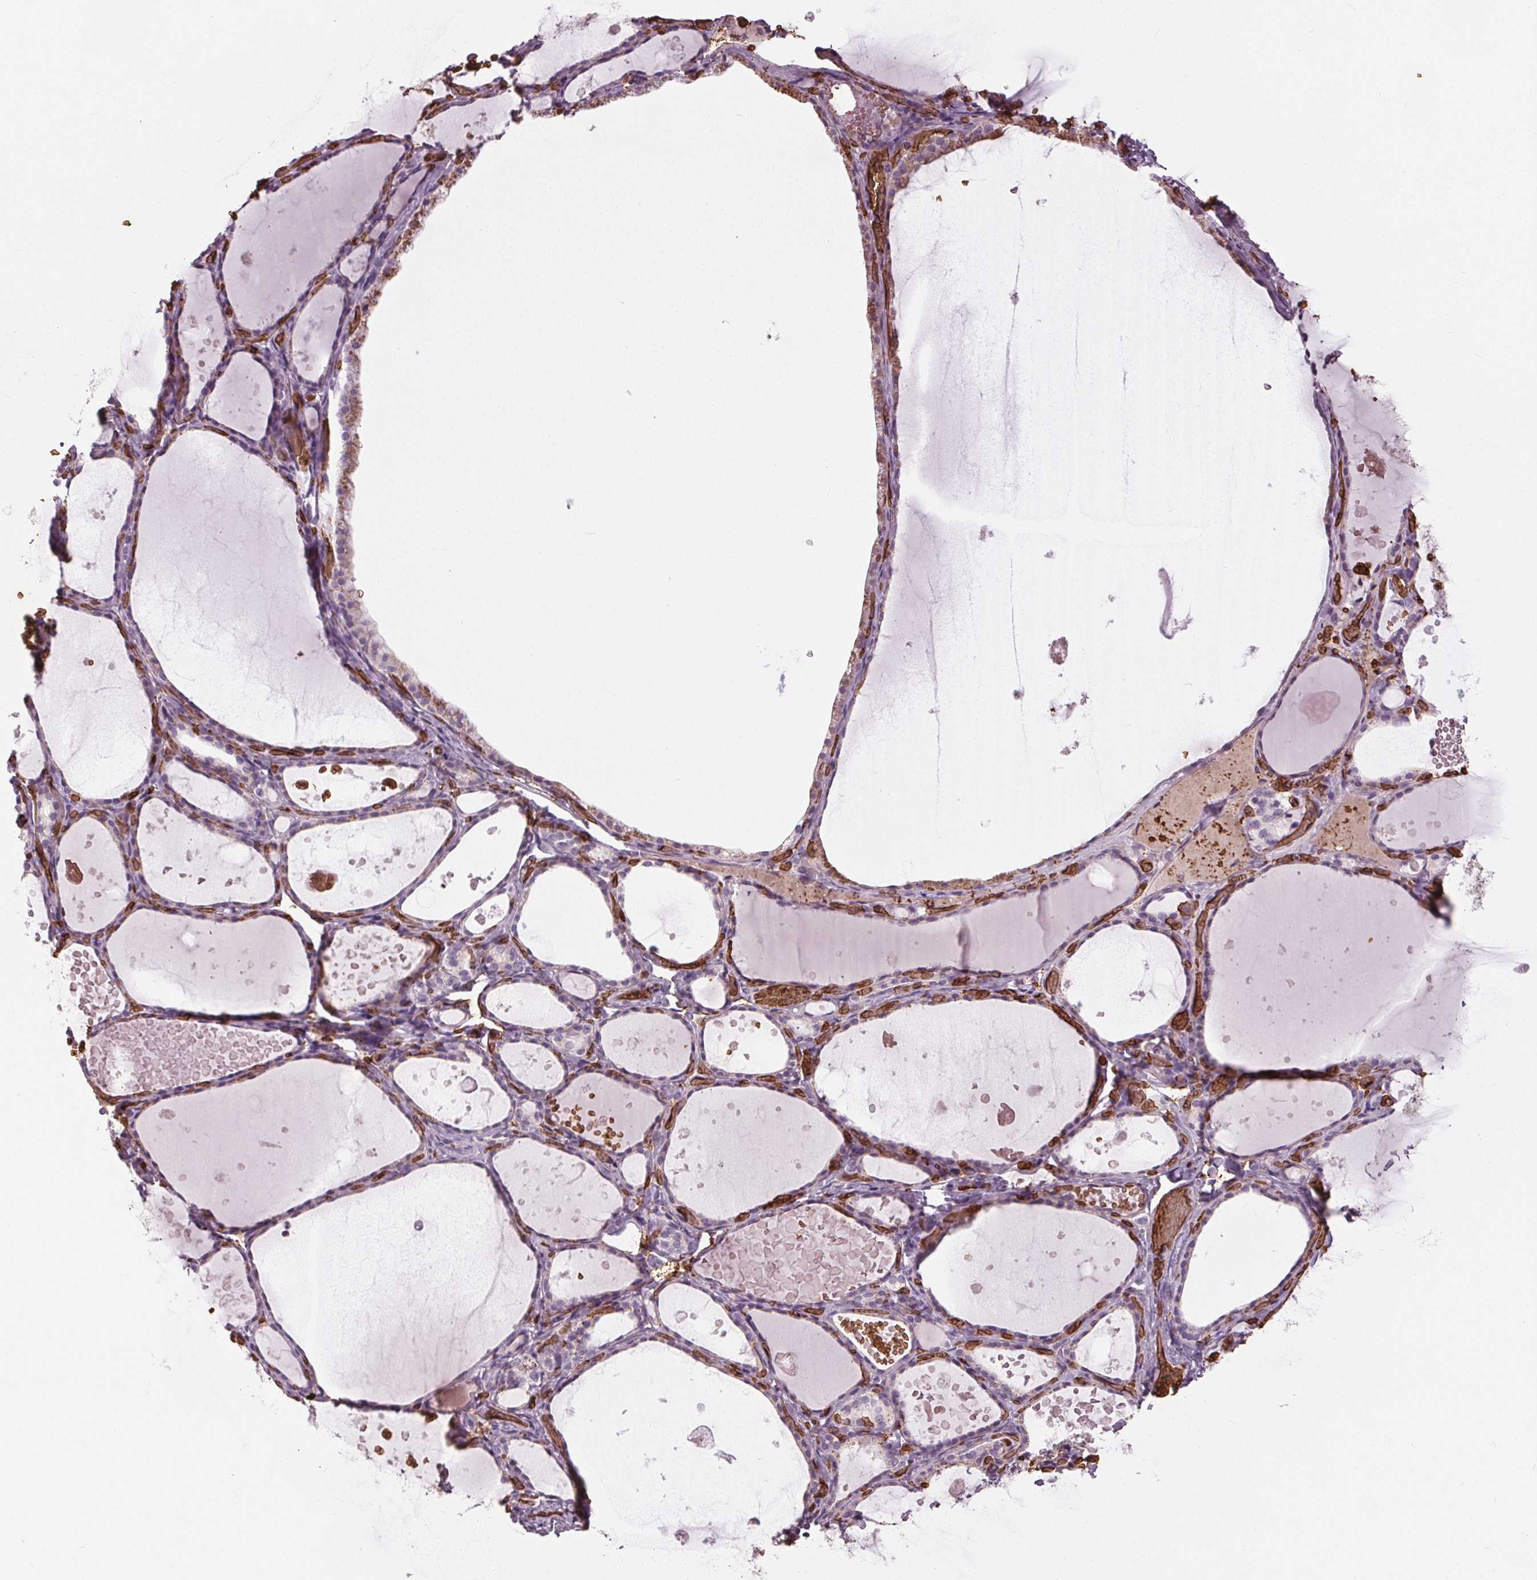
{"staining": {"intensity": "negative", "quantity": "none", "location": "none"}, "tissue": "thyroid gland", "cell_type": "Glandular cells", "image_type": "normal", "snomed": [{"axis": "morphology", "description": "Normal tissue, NOS"}, {"axis": "topography", "description": "Thyroid gland"}], "caption": "This image is of normal thyroid gland stained with immunohistochemistry to label a protein in brown with the nuclei are counter-stained blue. There is no staining in glandular cells. The staining was performed using DAB (3,3'-diaminobenzidine) to visualize the protein expression in brown, while the nuclei were stained in blue with hematoxylin (Magnification: 20x).", "gene": "SLC4A1", "patient": {"sex": "female", "age": 56}}